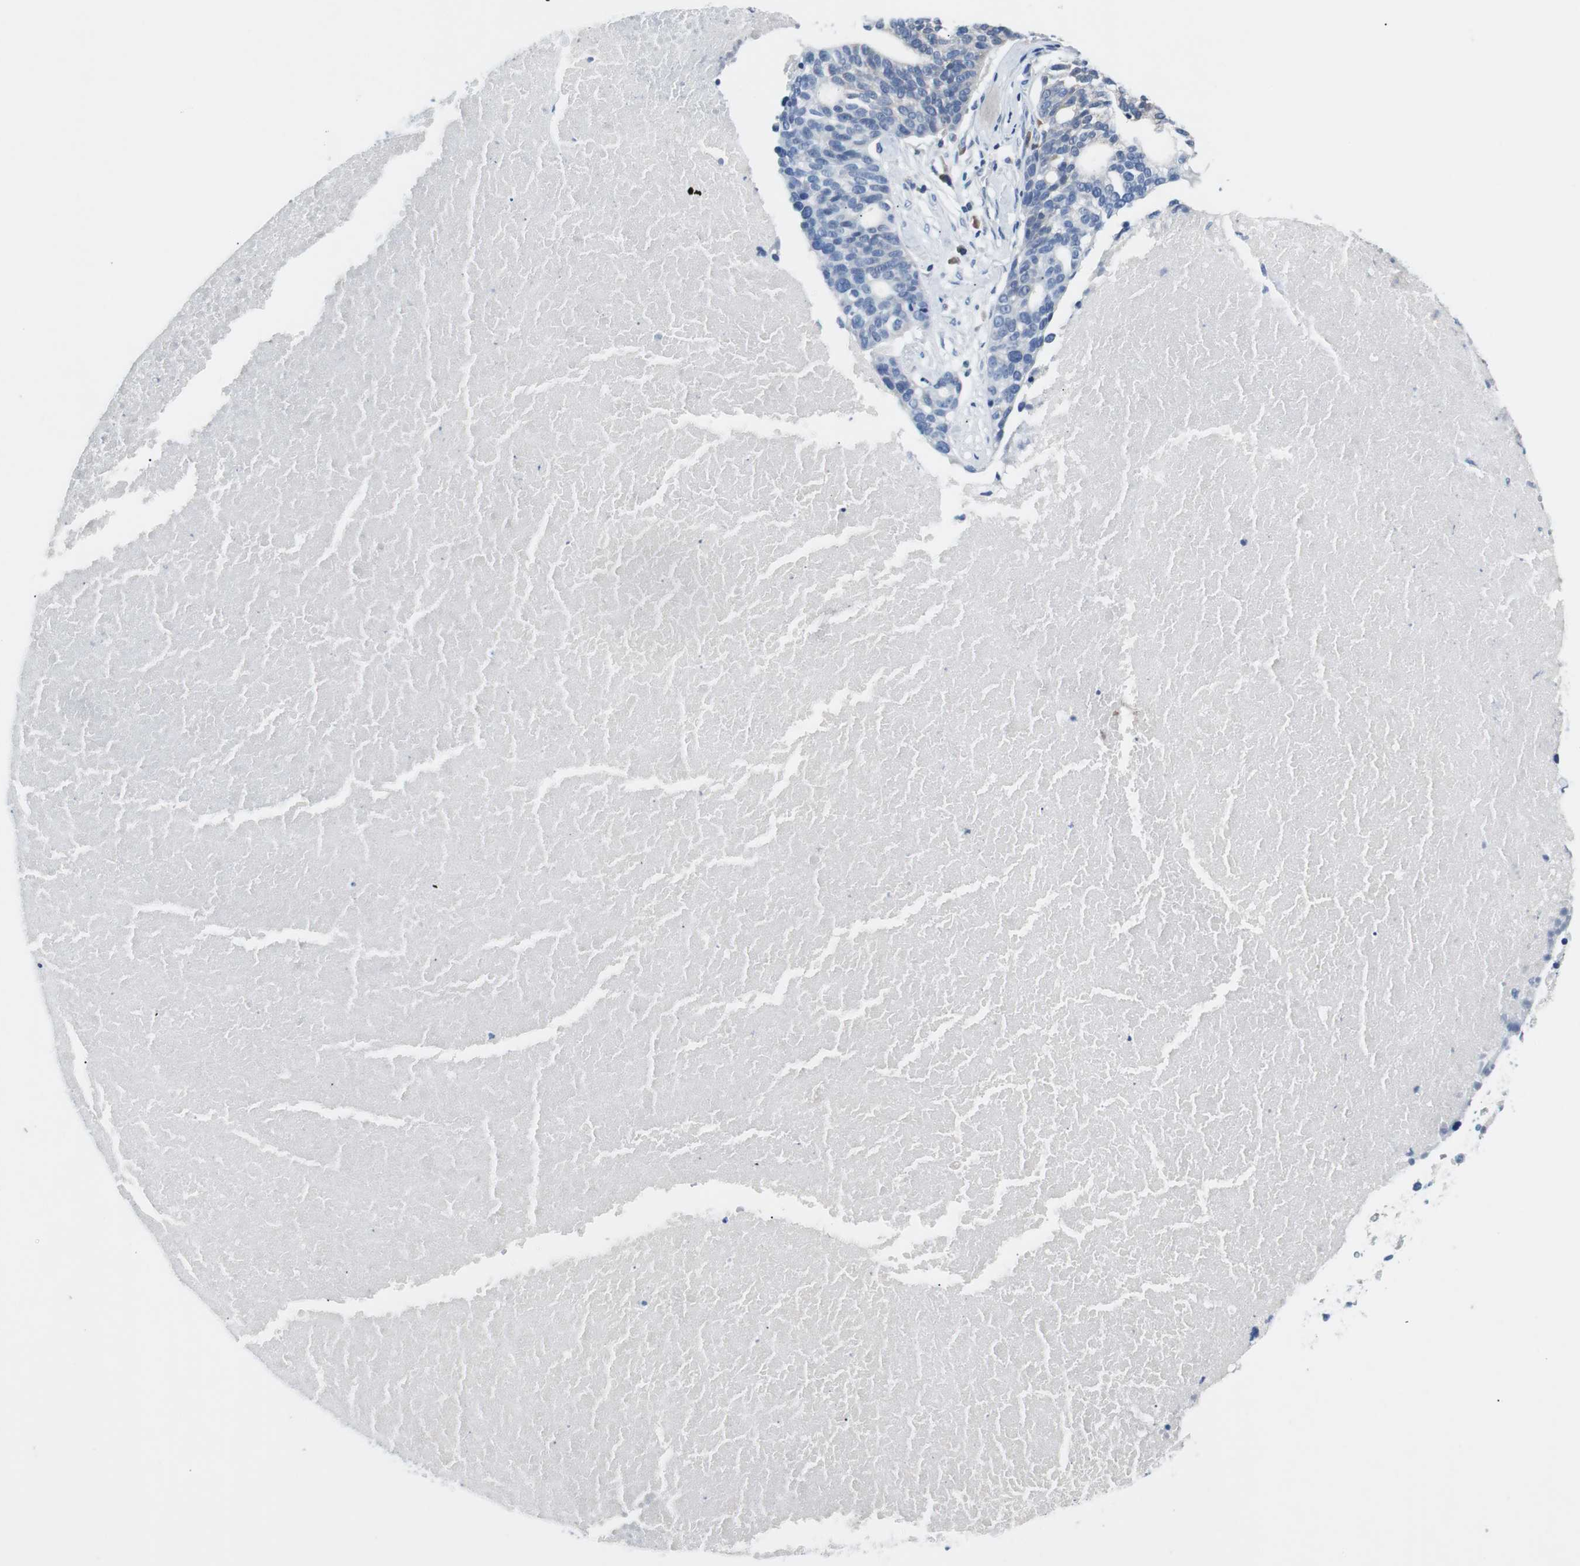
{"staining": {"intensity": "negative", "quantity": "none", "location": "none"}, "tissue": "ovarian cancer", "cell_type": "Tumor cells", "image_type": "cancer", "snomed": [{"axis": "morphology", "description": "Cystadenocarcinoma, serous, NOS"}, {"axis": "topography", "description": "Ovary"}], "caption": "High magnification brightfield microscopy of ovarian serous cystadenocarcinoma stained with DAB (brown) and counterstained with hematoxylin (blue): tumor cells show no significant expression. (DAB immunohistochemistry with hematoxylin counter stain).", "gene": "EEF2K", "patient": {"sex": "female", "age": 59}}